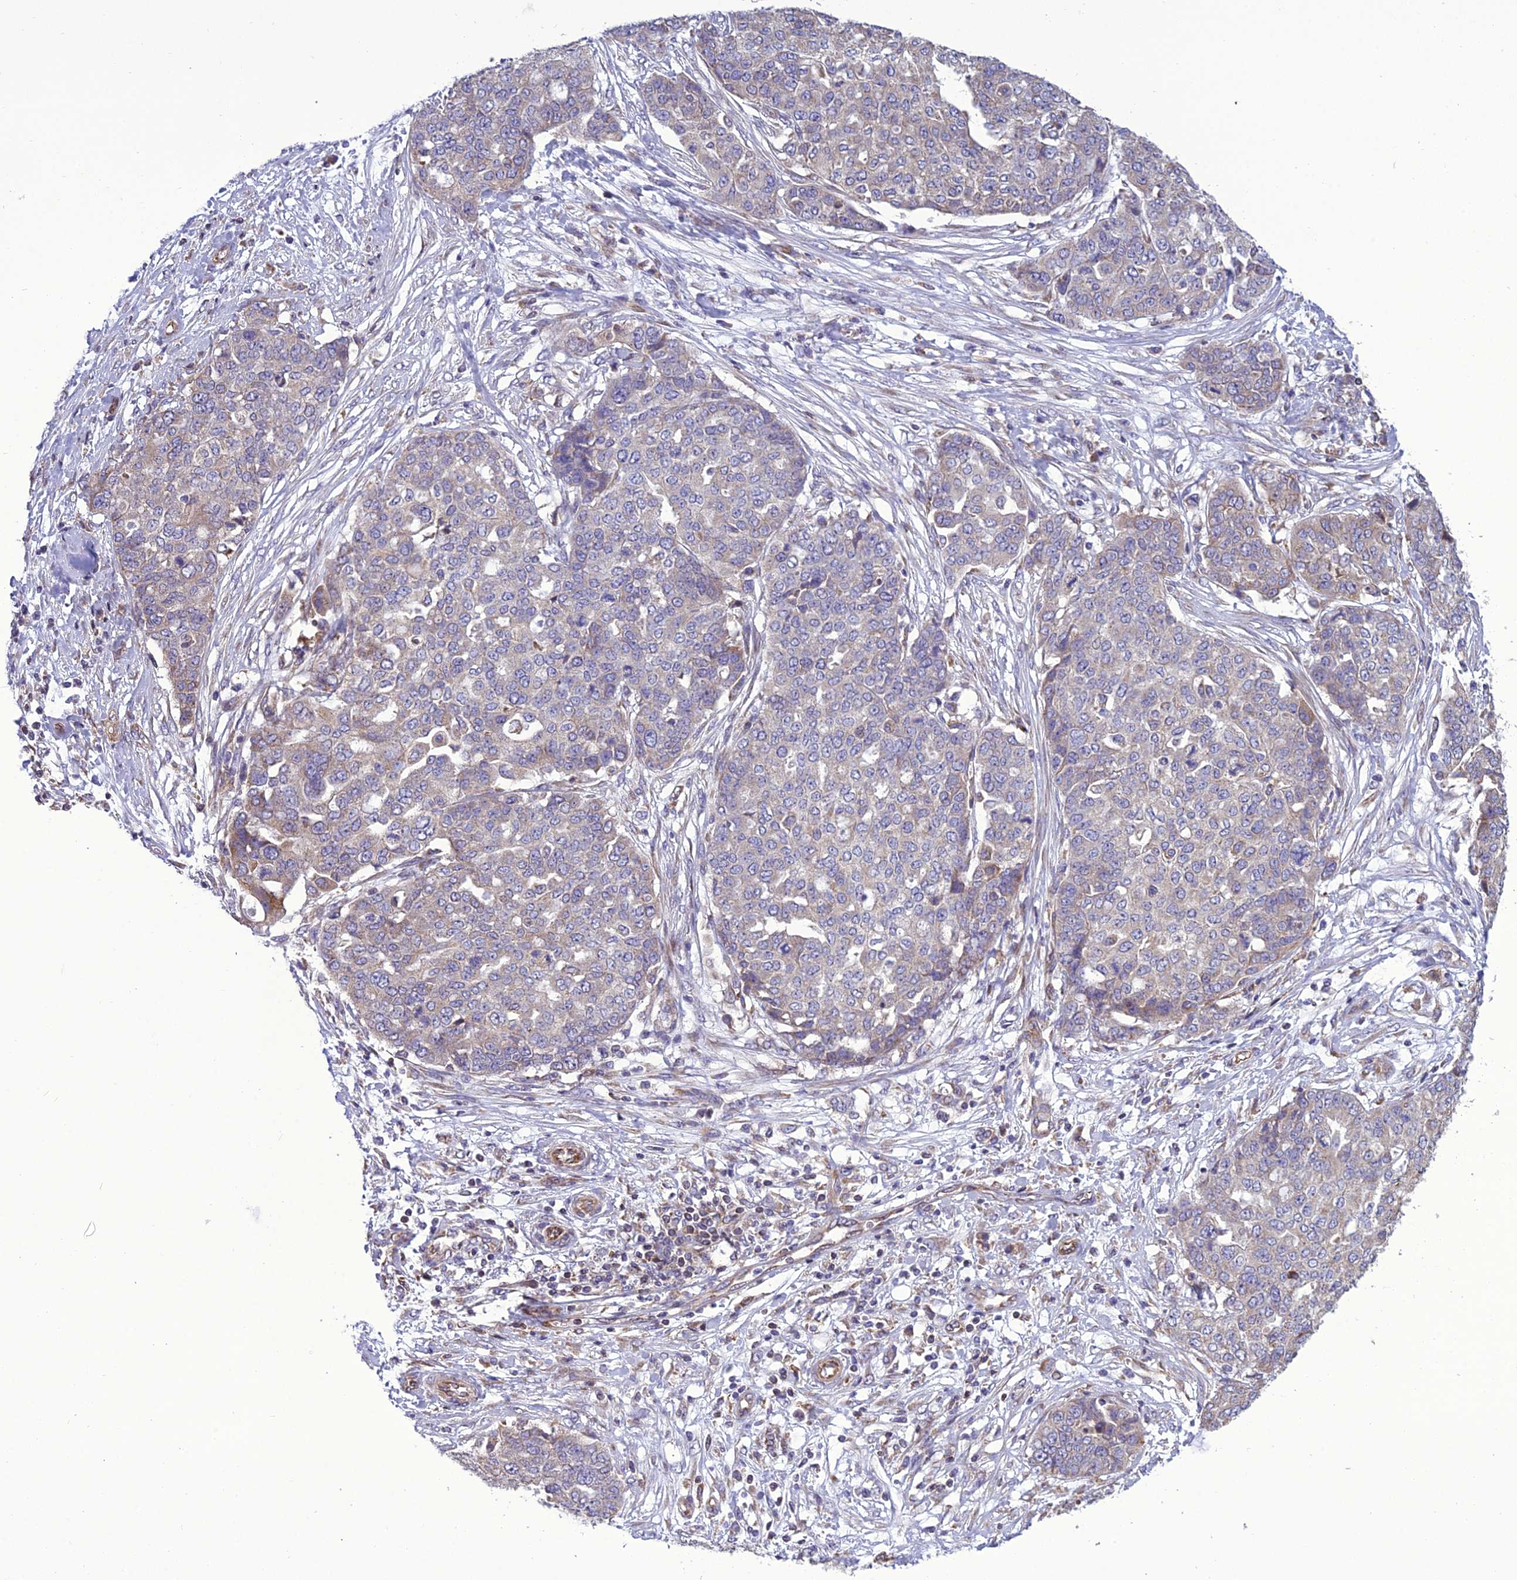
{"staining": {"intensity": "weak", "quantity": "<25%", "location": "cytoplasmic/membranous"}, "tissue": "ovarian cancer", "cell_type": "Tumor cells", "image_type": "cancer", "snomed": [{"axis": "morphology", "description": "Cystadenocarcinoma, serous, NOS"}, {"axis": "topography", "description": "Soft tissue"}, {"axis": "topography", "description": "Ovary"}], "caption": "Immunohistochemical staining of human ovarian serous cystadenocarcinoma exhibits no significant positivity in tumor cells.", "gene": "GIMAP1", "patient": {"sex": "female", "age": 57}}